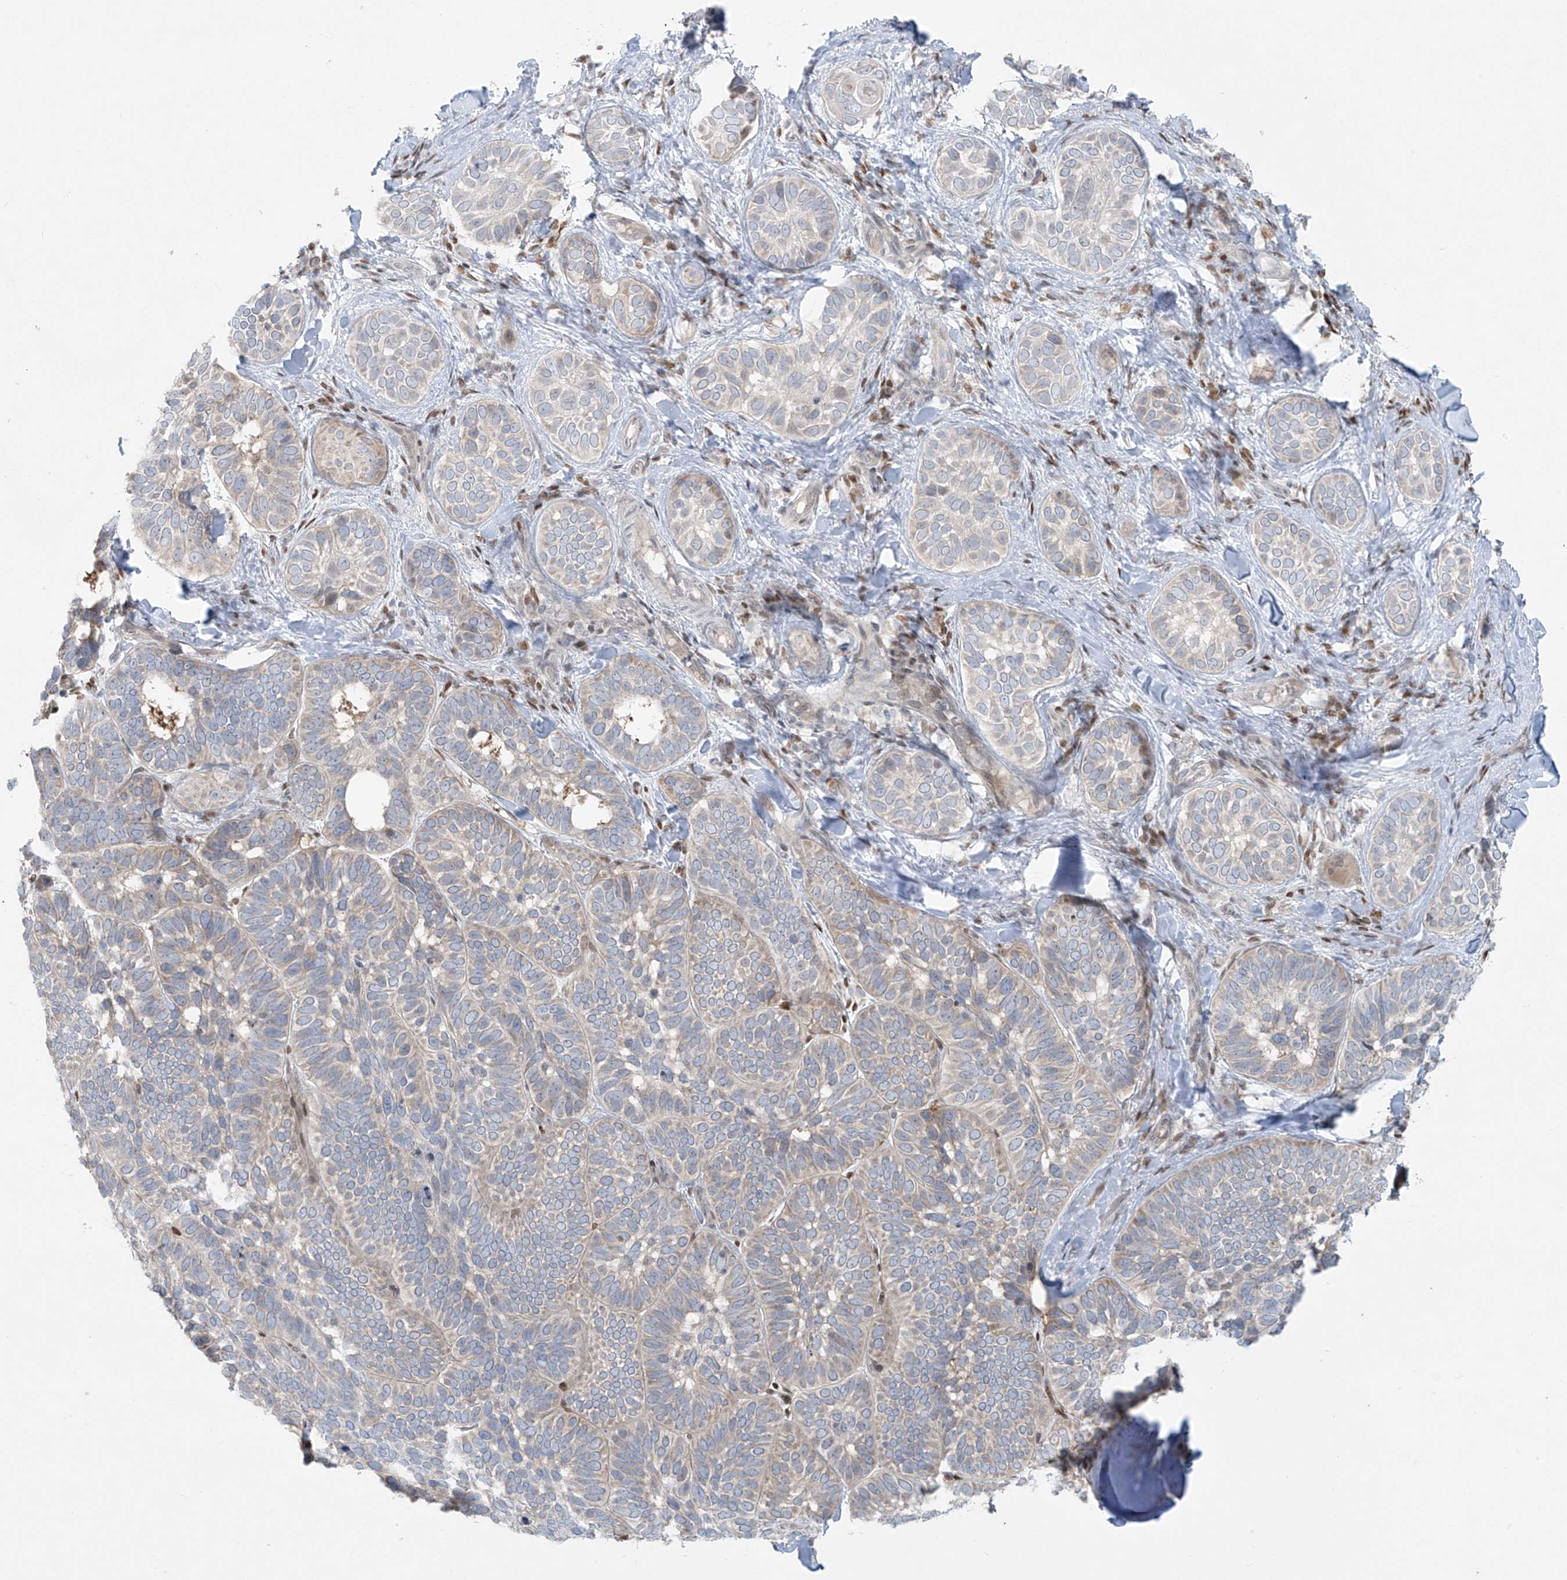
{"staining": {"intensity": "weak", "quantity": "<25%", "location": "cytoplasmic/membranous"}, "tissue": "skin cancer", "cell_type": "Tumor cells", "image_type": "cancer", "snomed": [{"axis": "morphology", "description": "Basal cell carcinoma"}, {"axis": "topography", "description": "Skin"}], "caption": "Image shows no significant protein staining in tumor cells of skin cancer (basal cell carcinoma). (DAB immunohistochemistry (IHC) visualized using brightfield microscopy, high magnification).", "gene": "PPAT", "patient": {"sex": "male", "age": 62}}